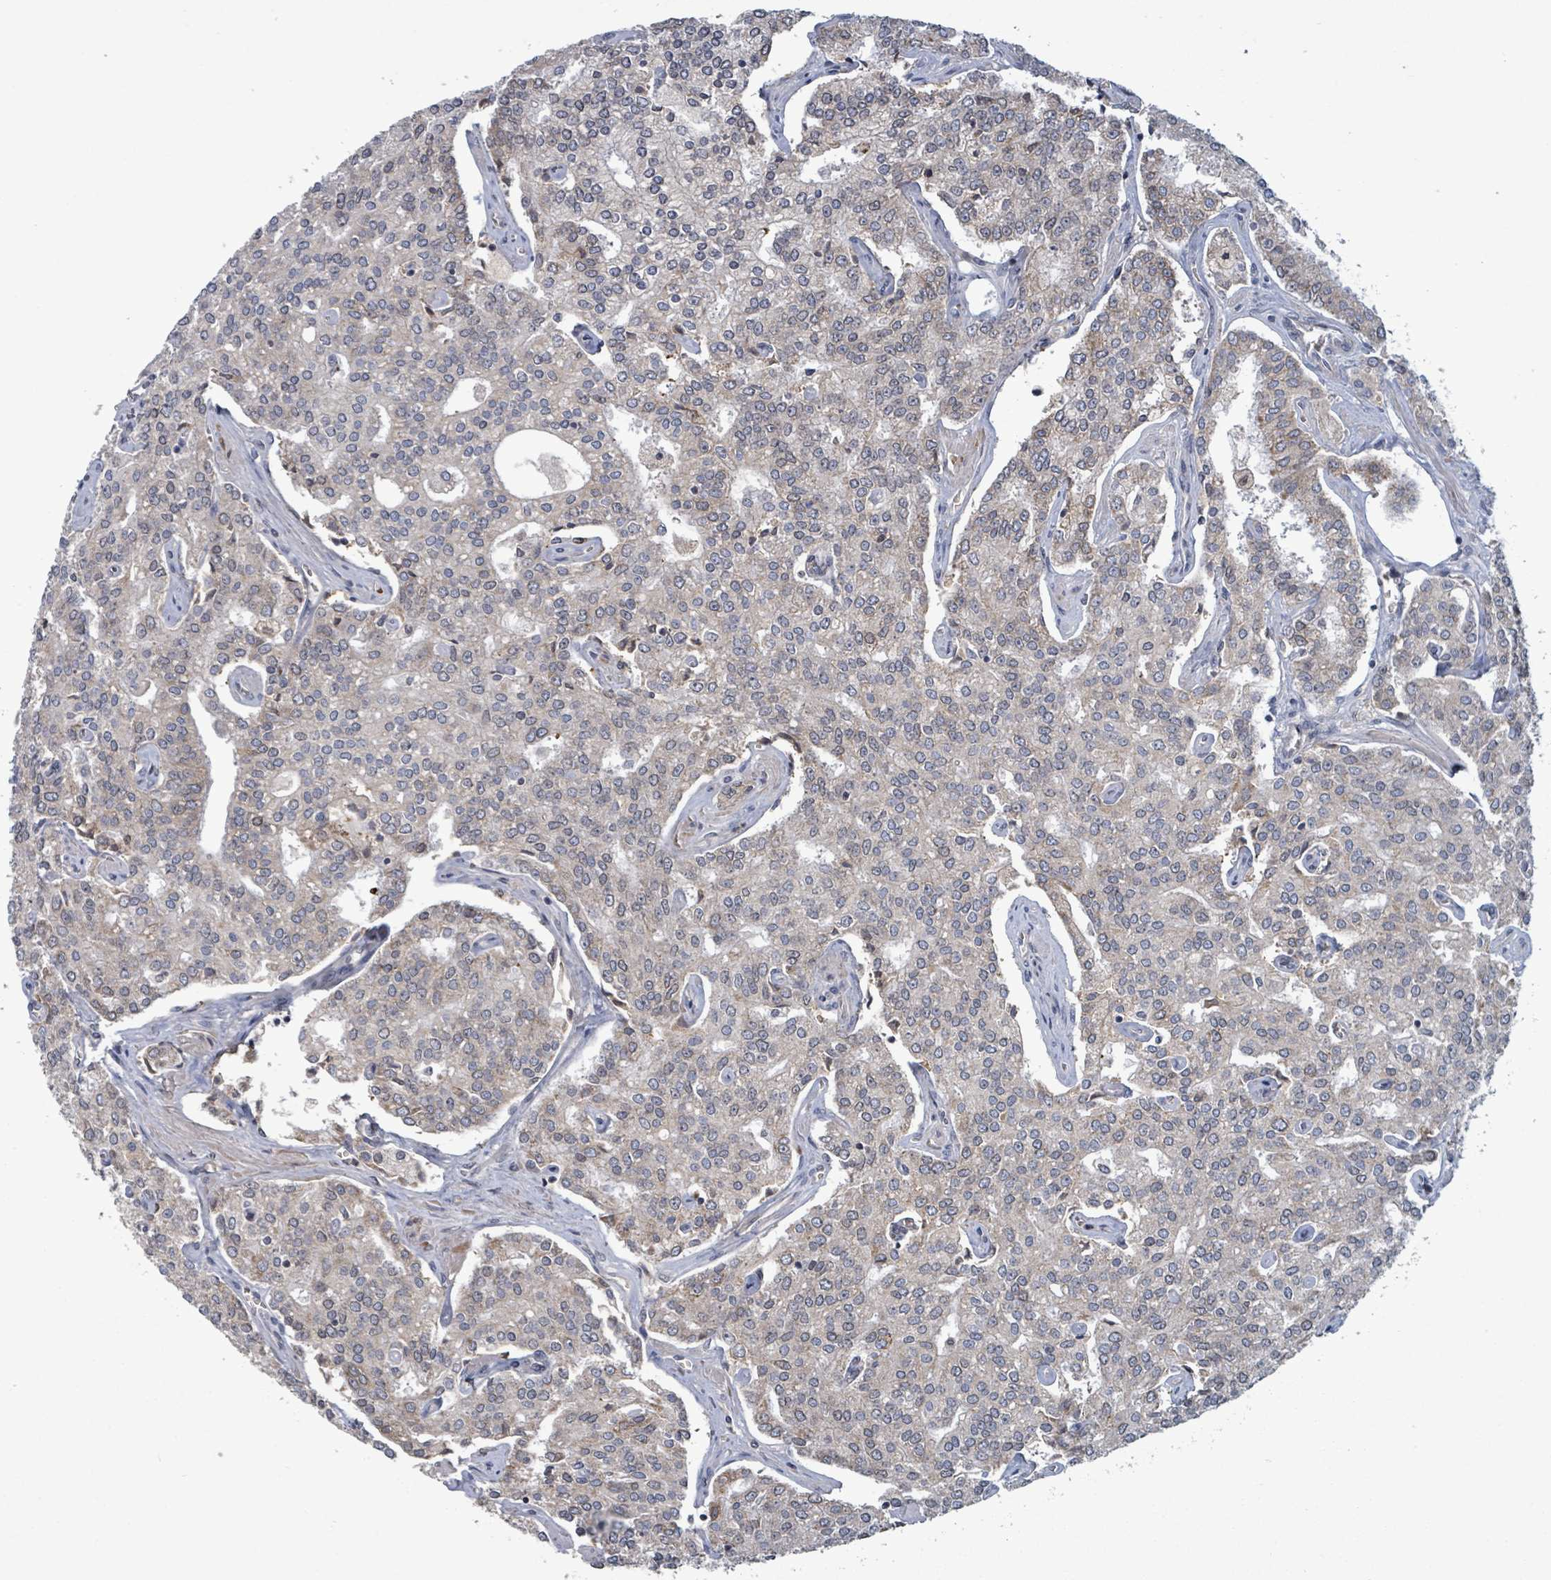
{"staining": {"intensity": "weak", "quantity": "25%-75%", "location": "cytoplasmic/membranous"}, "tissue": "prostate cancer", "cell_type": "Tumor cells", "image_type": "cancer", "snomed": [{"axis": "morphology", "description": "Adenocarcinoma, High grade"}, {"axis": "topography", "description": "Prostate"}], "caption": "Protein analysis of adenocarcinoma (high-grade) (prostate) tissue exhibits weak cytoplasmic/membranous expression in about 25%-75% of tumor cells.", "gene": "GRM8", "patient": {"sex": "male", "age": 71}}